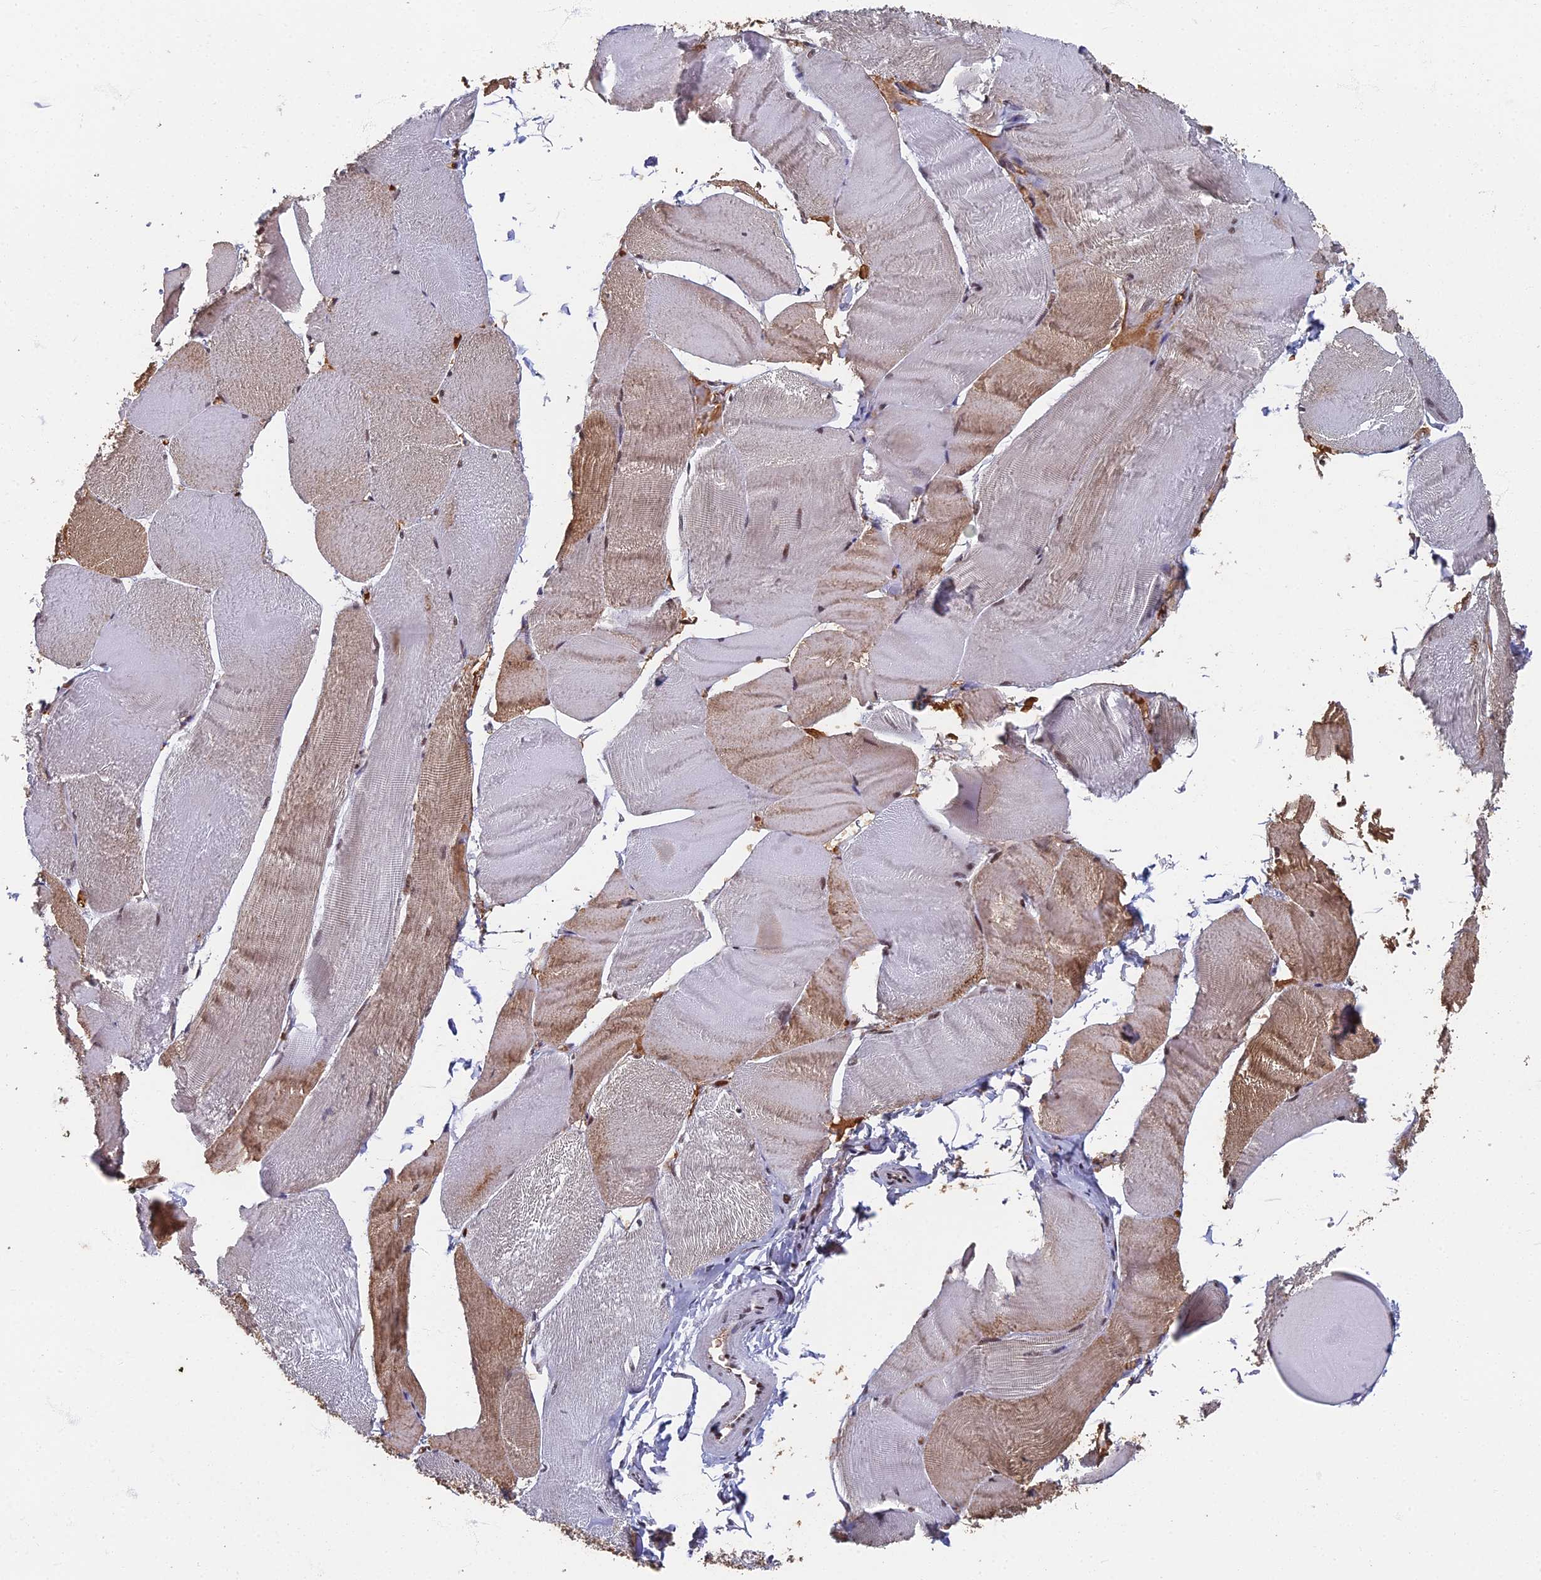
{"staining": {"intensity": "moderate", "quantity": "25%-75%", "location": "cytoplasmic/membranous"}, "tissue": "skeletal muscle", "cell_type": "Myocytes", "image_type": "normal", "snomed": [{"axis": "morphology", "description": "Normal tissue, NOS"}, {"axis": "morphology", "description": "Basal cell carcinoma"}, {"axis": "topography", "description": "Skeletal muscle"}], "caption": "IHC photomicrograph of normal human skeletal muscle stained for a protein (brown), which displays medium levels of moderate cytoplasmic/membranous positivity in approximately 25%-75% of myocytes.", "gene": "TAF13", "patient": {"sex": "female", "age": 64}}